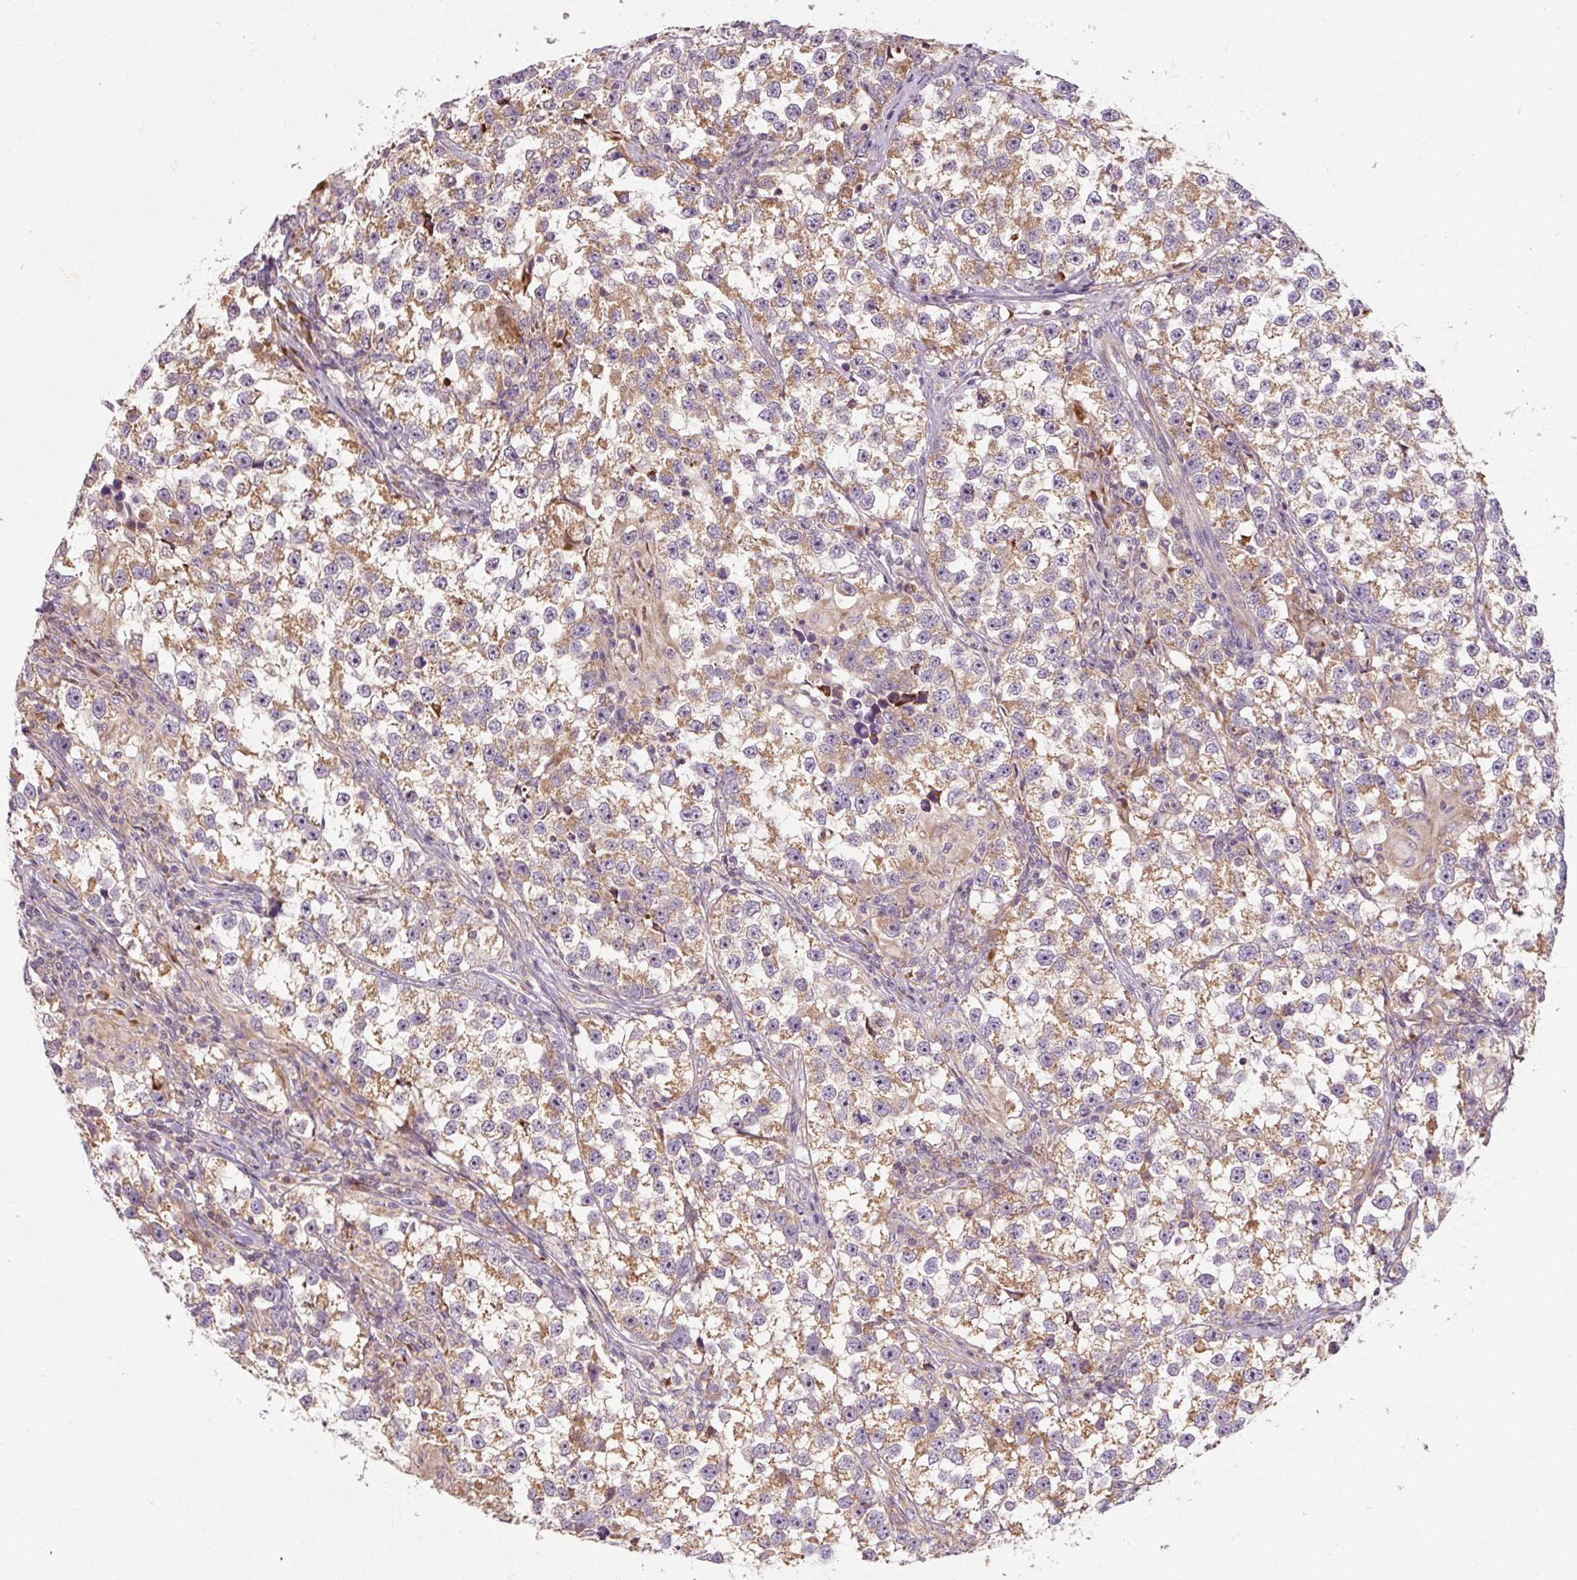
{"staining": {"intensity": "moderate", "quantity": ">75%", "location": "cytoplasmic/membranous"}, "tissue": "testis cancer", "cell_type": "Tumor cells", "image_type": "cancer", "snomed": [{"axis": "morphology", "description": "Seminoma, NOS"}, {"axis": "topography", "description": "Testis"}], "caption": "Testis seminoma tissue displays moderate cytoplasmic/membranous staining in about >75% of tumor cells (Brightfield microscopy of DAB IHC at high magnification).", "gene": "PRSS48", "patient": {"sex": "male", "age": 46}}